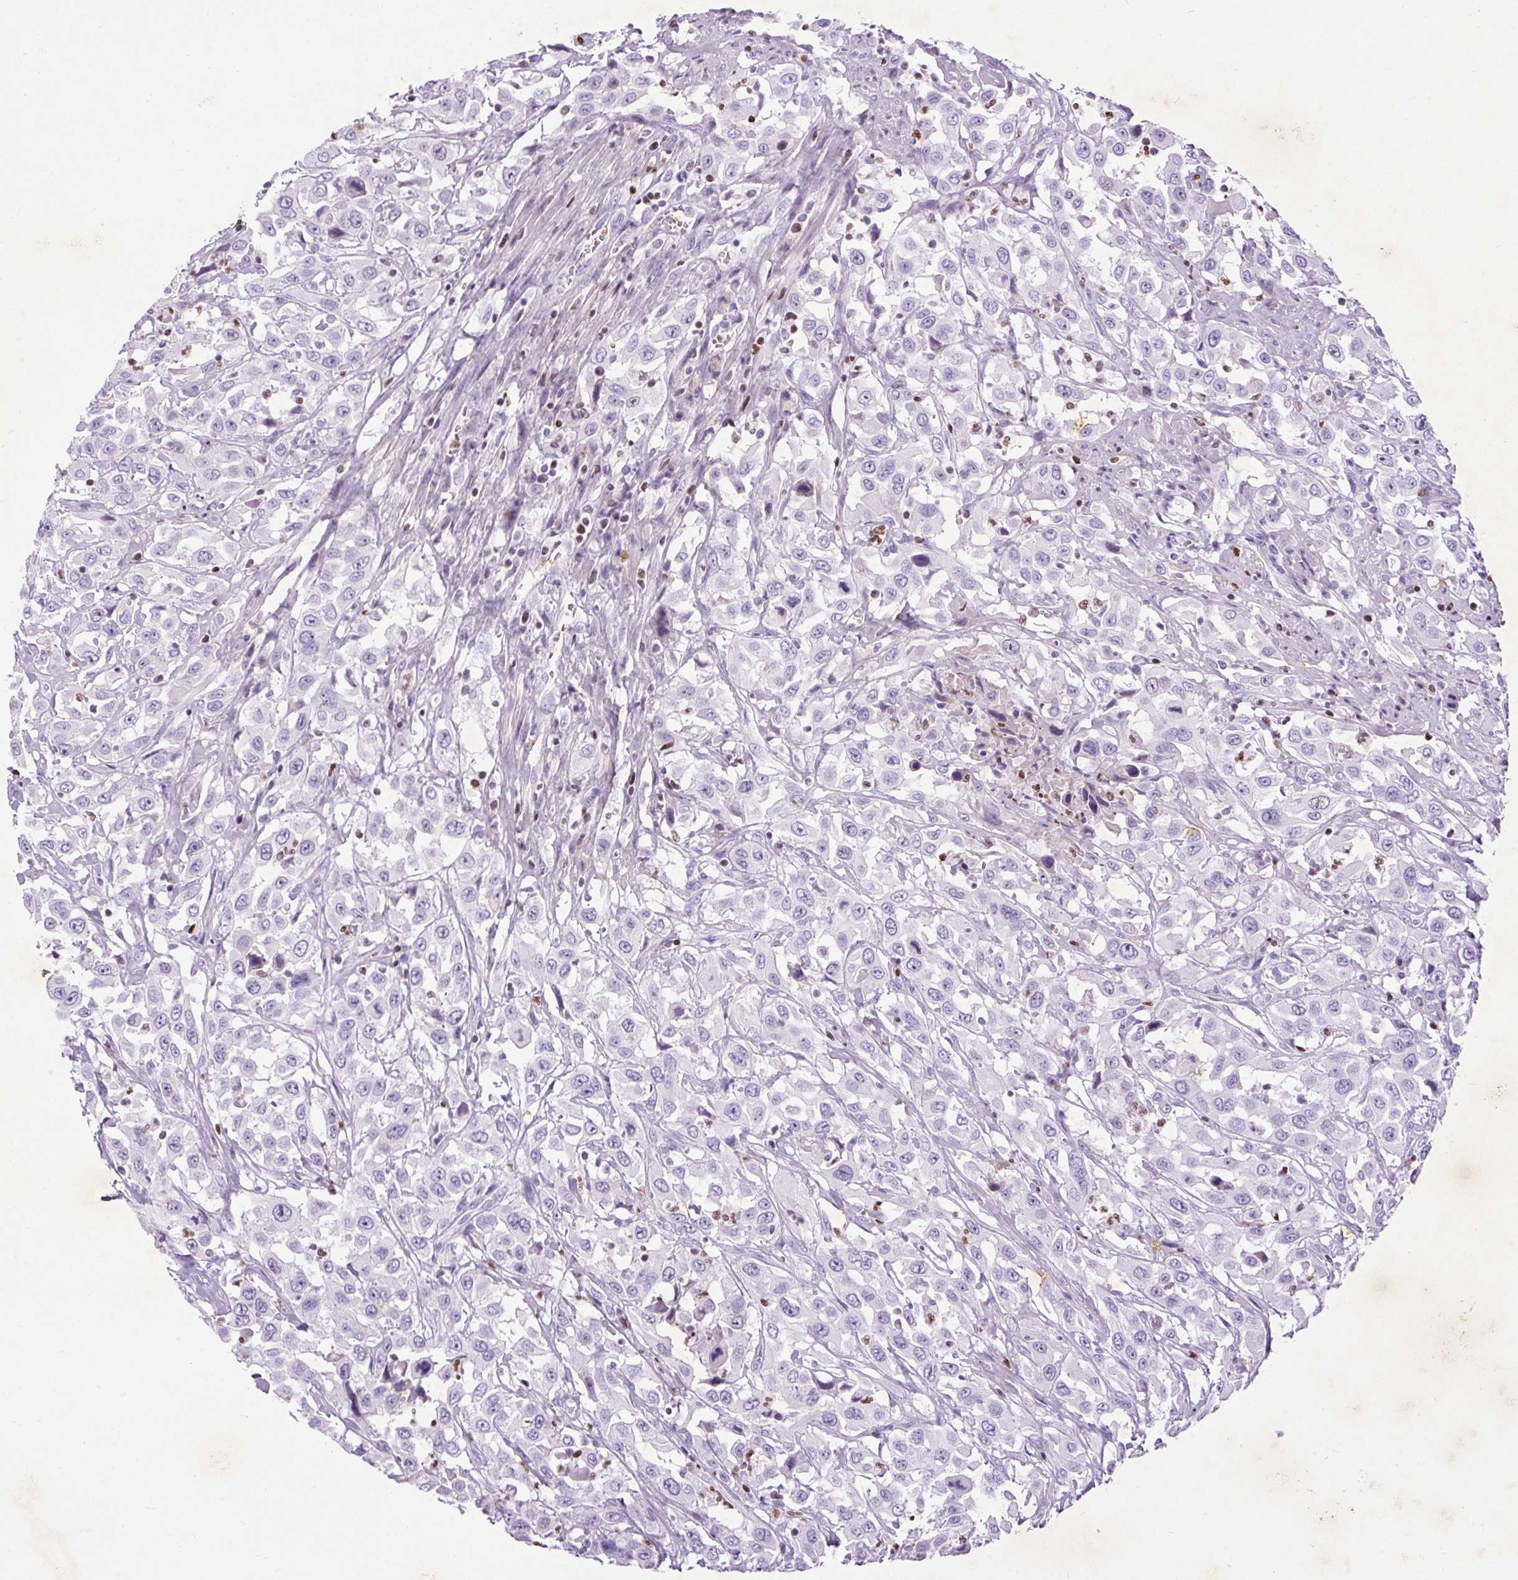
{"staining": {"intensity": "negative", "quantity": "none", "location": "none"}, "tissue": "urothelial cancer", "cell_type": "Tumor cells", "image_type": "cancer", "snomed": [{"axis": "morphology", "description": "Urothelial carcinoma, High grade"}, {"axis": "topography", "description": "Urinary bladder"}], "caption": "Tumor cells show no significant staining in urothelial carcinoma (high-grade).", "gene": "SPC24", "patient": {"sex": "male", "age": 61}}